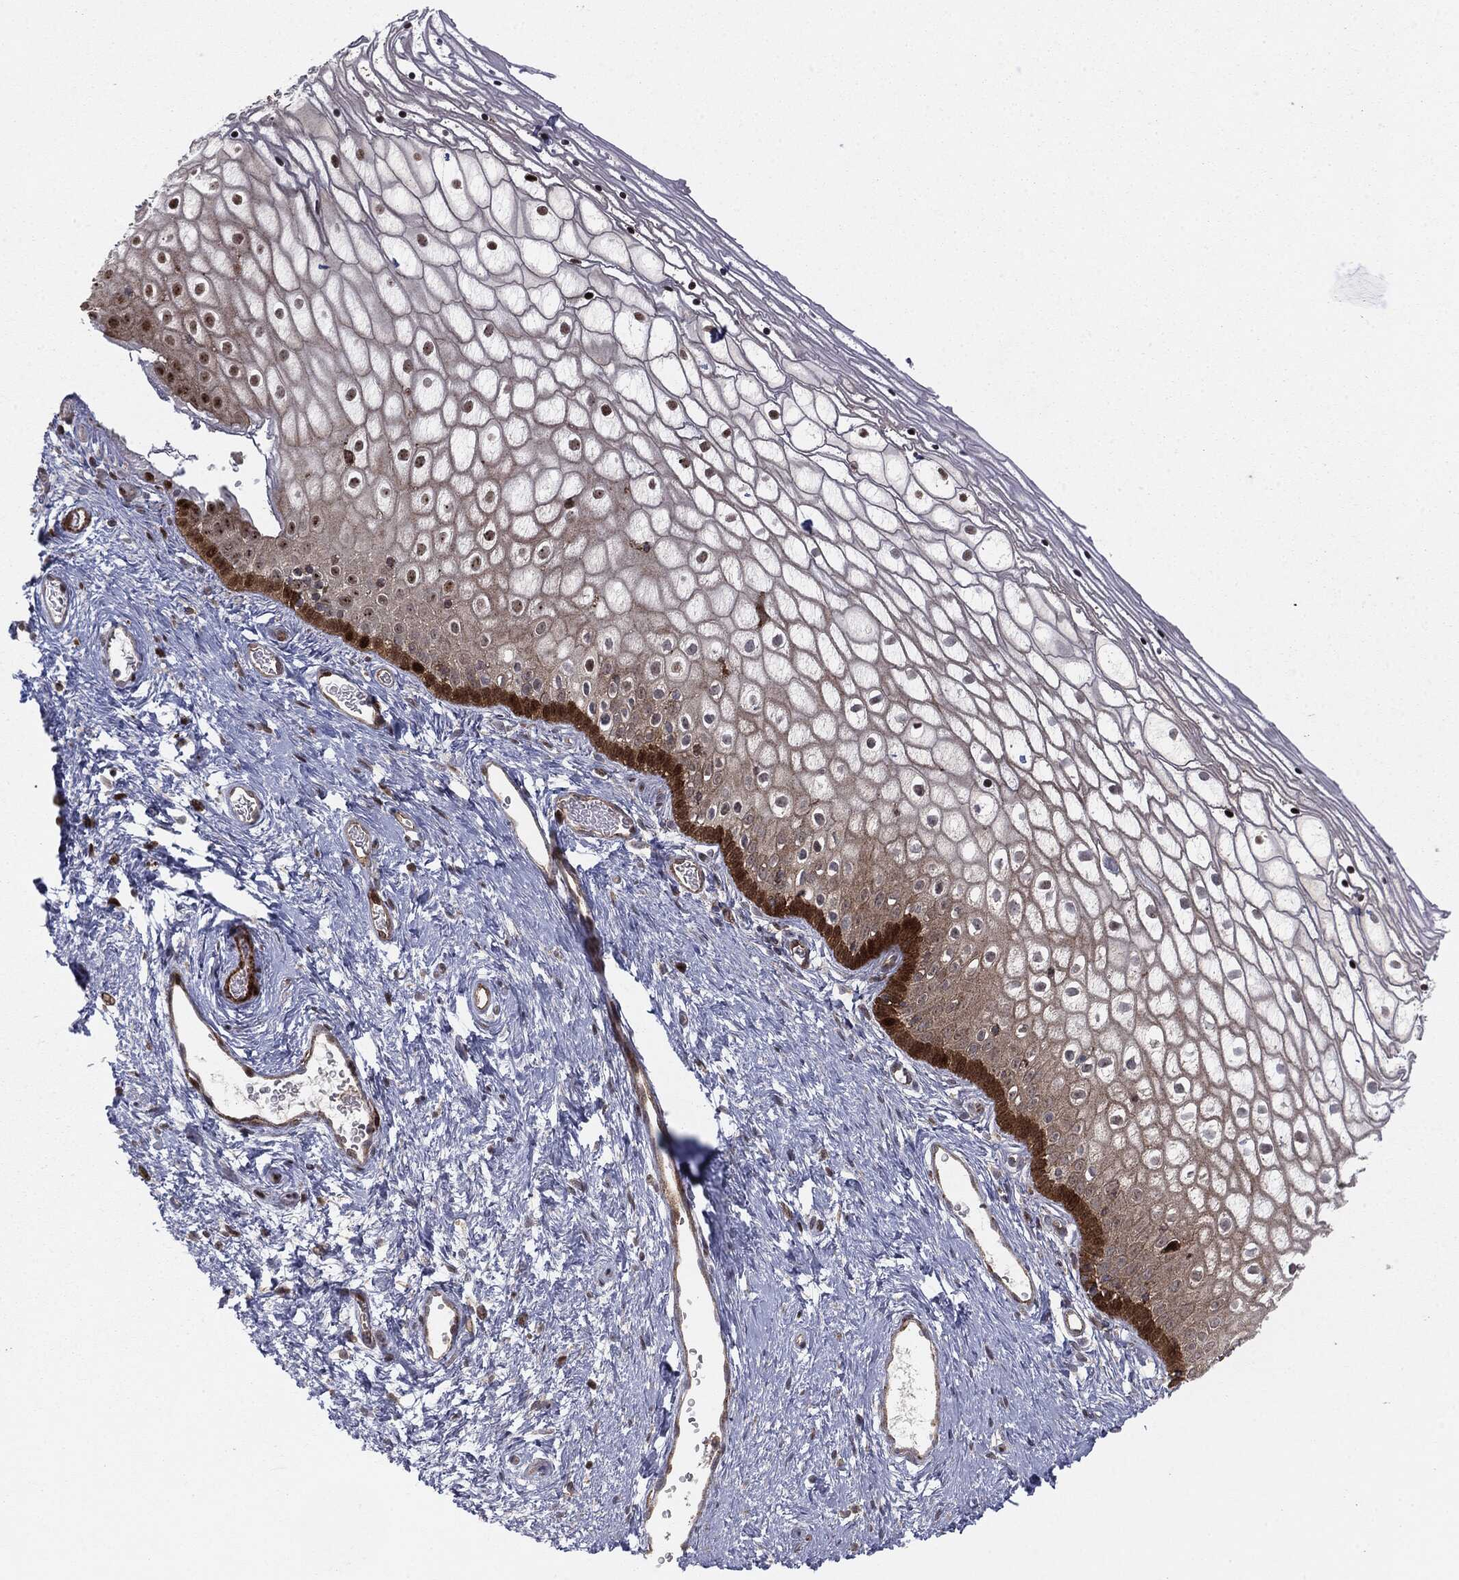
{"staining": {"intensity": "strong", "quantity": "<25%", "location": "cytoplasmic/membranous,nuclear"}, "tissue": "vagina", "cell_type": "Squamous epithelial cells", "image_type": "normal", "snomed": [{"axis": "morphology", "description": "Normal tissue, NOS"}, {"axis": "topography", "description": "Vagina"}], "caption": "An IHC micrograph of unremarkable tissue is shown. Protein staining in brown labels strong cytoplasmic/membranous,nuclear positivity in vagina within squamous epithelial cells. Nuclei are stained in blue.", "gene": "PTEN", "patient": {"sex": "female", "age": 32}}